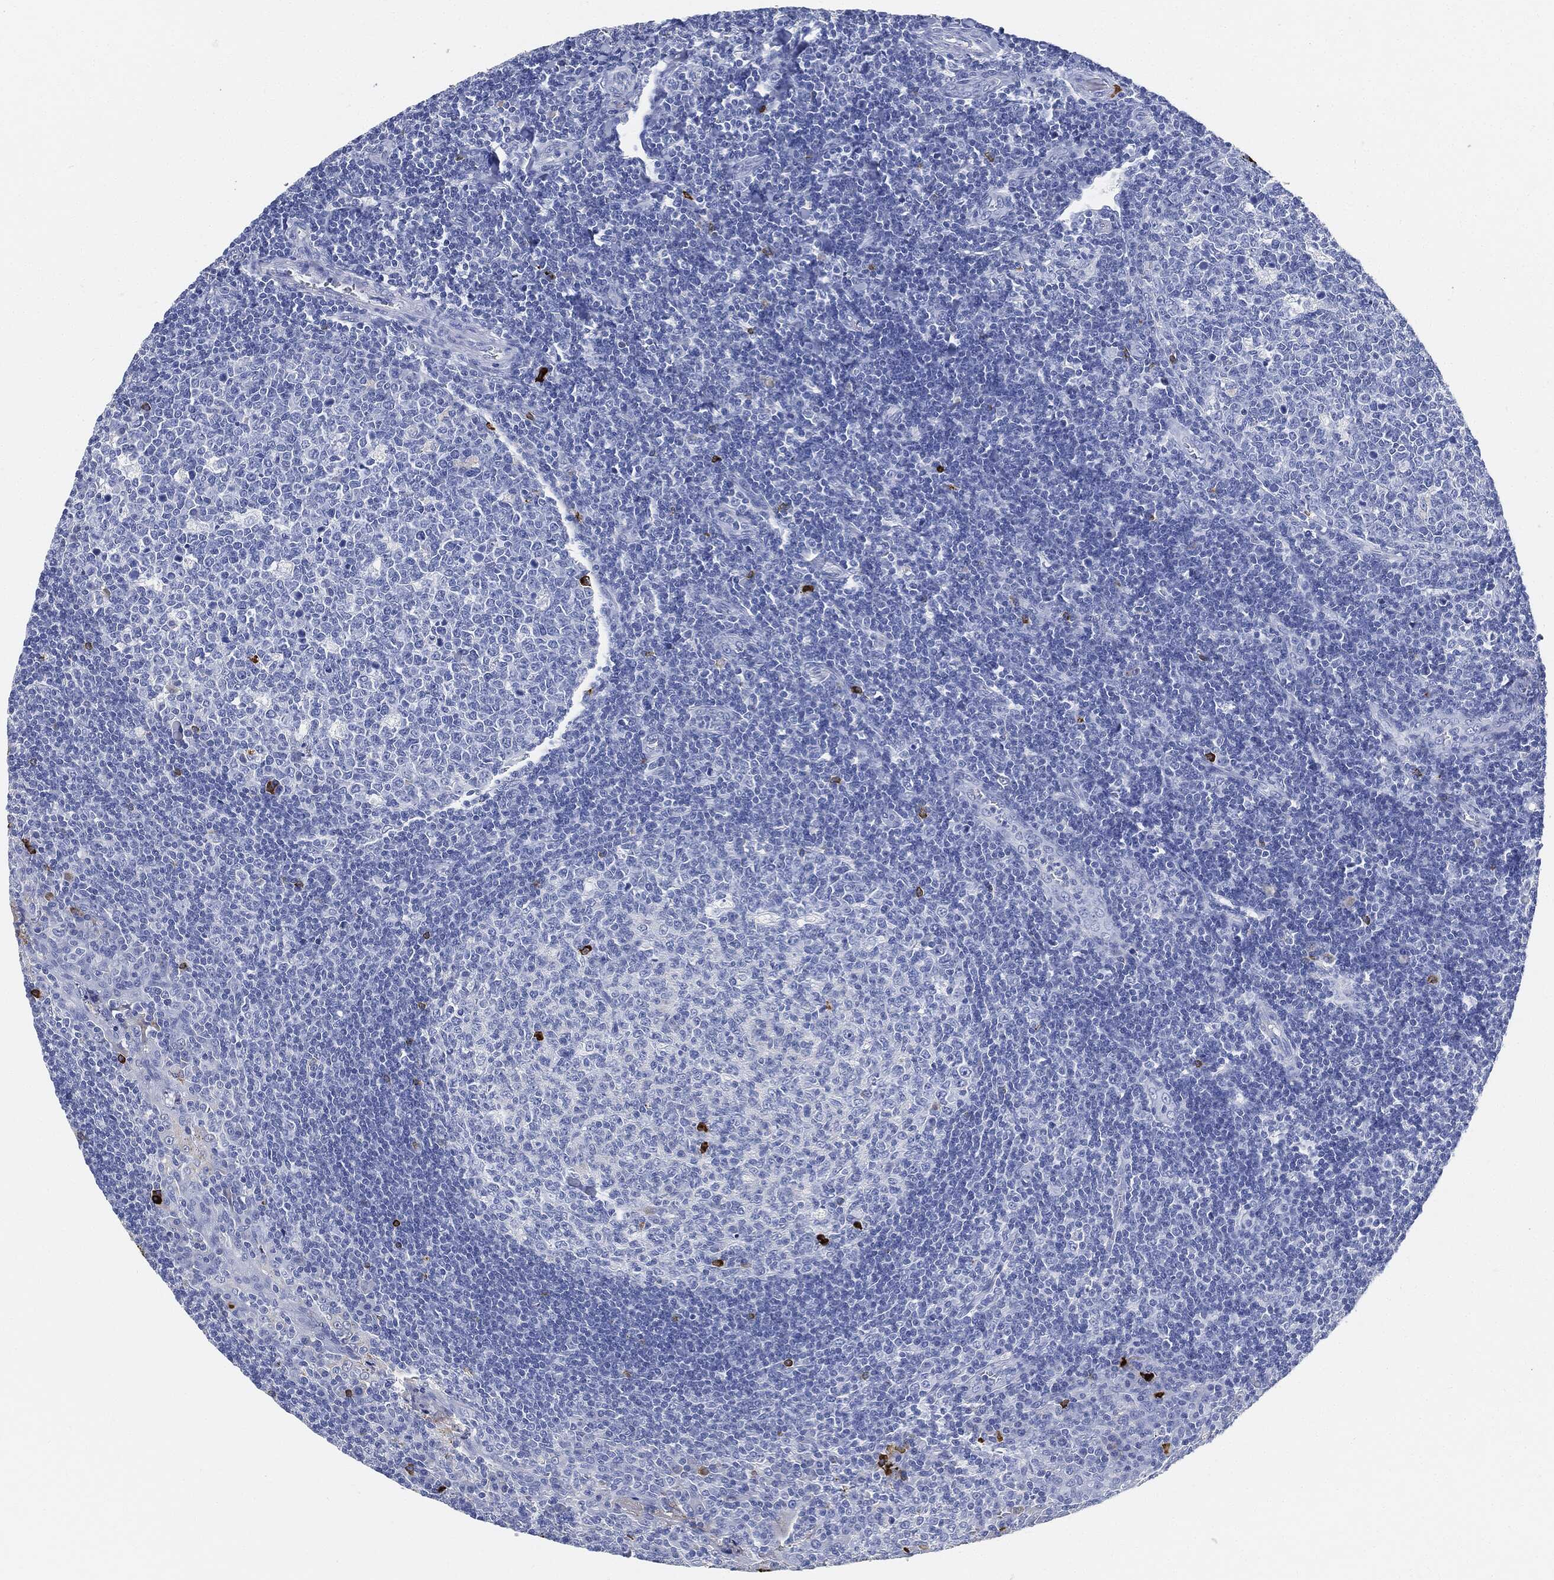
{"staining": {"intensity": "strong", "quantity": "<25%", "location": "cytoplasmic/membranous"}, "tissue": "tonsil", "cell_type": "Germinal center cells", "image_type": "normal", "snomed": [{"axis": "morphology", "description": "Normal tissue, NOS"}, {"axis": "topography", "description": "Tonsil"}], "caption": "Strong cytoplasmic/membranous positivity for a protein is seen in about <25% of germinal center cells of benign tonsil using immunohistochemistry.", "gene": "IGLV6", "patient": {"sex": "female", "age": 13}}